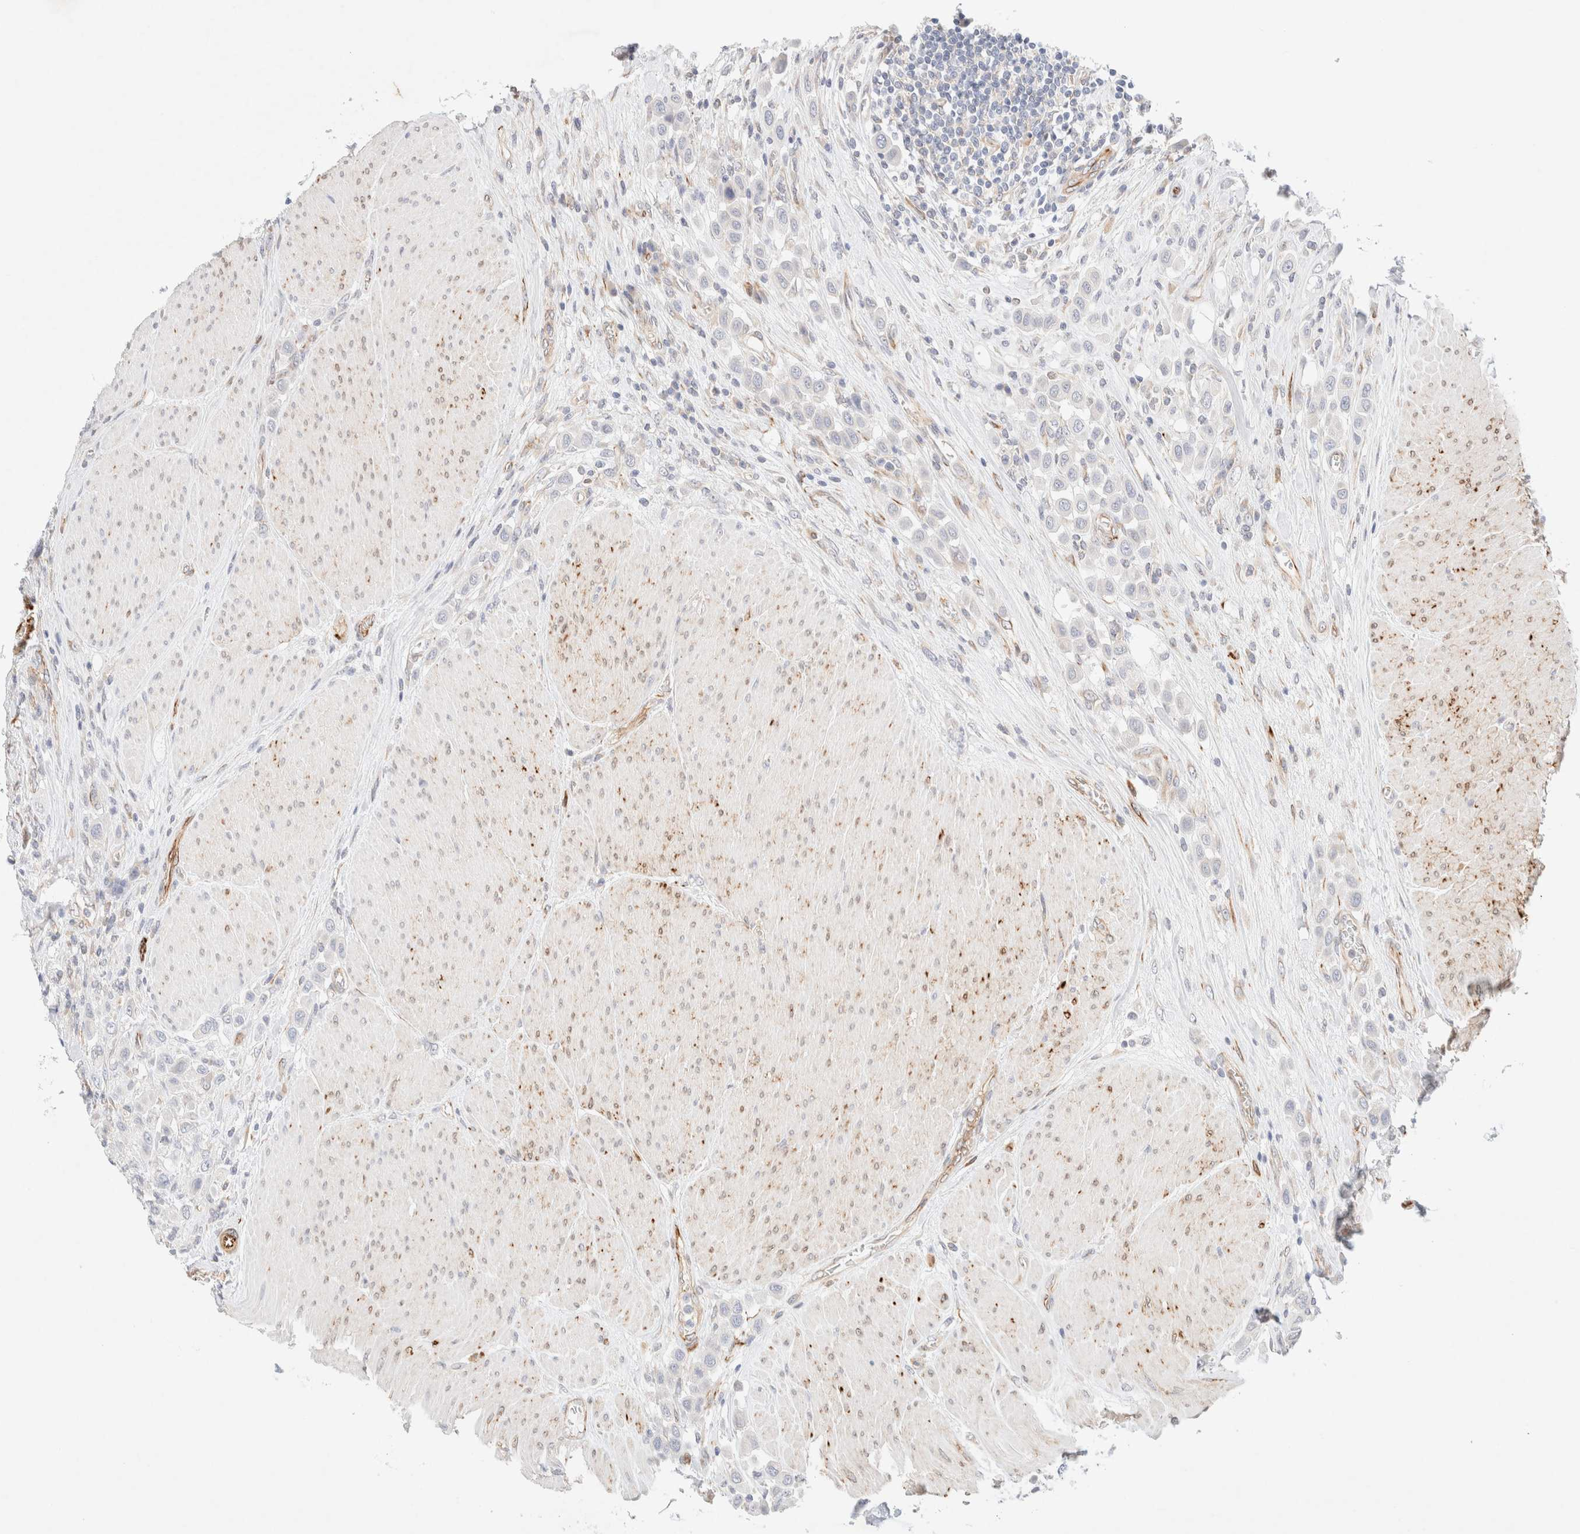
{"staining": {"intensity": "negative", "quantity": "none", "location": "none"}, "tissue": "urothelial cancer", "cell_type": "Tumor cells", "image_type": "cancer", "snomed": [{"axis": "morphology", "description": "Urothelial carcinoma, High grade"}, {"axis": "topography", "description": "Urinary bladder"}], "caption": "Tumor cells are negative for protein expression in human urothelial cancer.", "gene": "SLC25A48", "patient": {"sex": "male", "age": 50}}